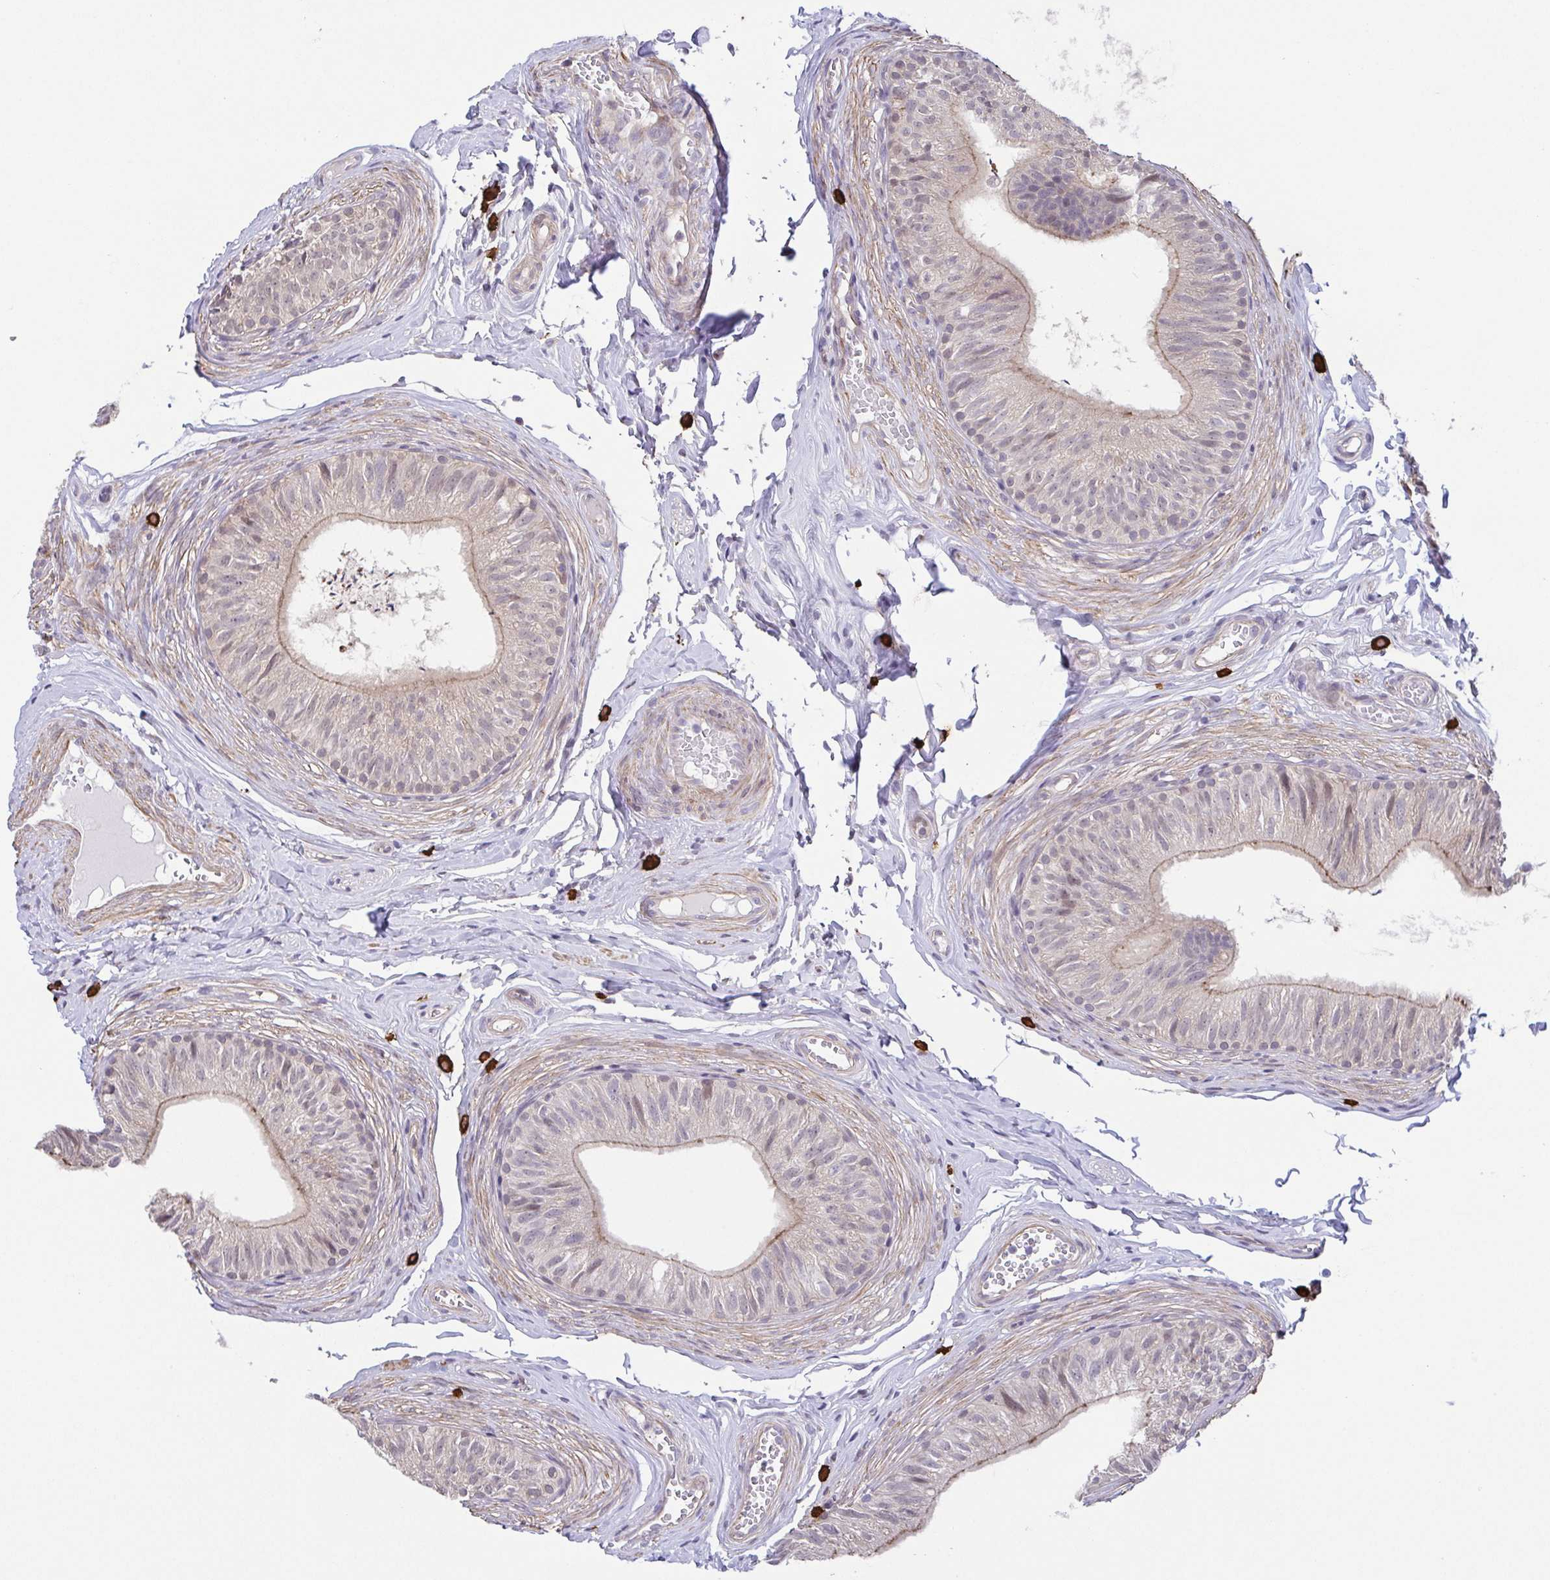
{"staining": {"intensity": "weak", "quantity": "25%-75%", "location": "cytoplasmic/membranous"}, "tissue": "epididymis", "cell_type": "Glandular cells", "image_type": "normal", "snomed": [{"axis": "morphology", "description": "Normal tissue, NOS"}, {"axis": "topography", "description": "Epididymis, spermatic cord, NOS"}, {"axis": "topography", "description": "Epididymis"}, {"axis": "topography", "description": "Peripheral nerve tissue"}], "caption": "This photomicrograph shows immunohistochemistry (IHC) staining of unremarkable epididymis, with low weak cytoplasmic/membranous staining in approximately 25%-75% of glandular cells.", "gene": "PREPL", "patient": {"sex": "male", "age": 29}}